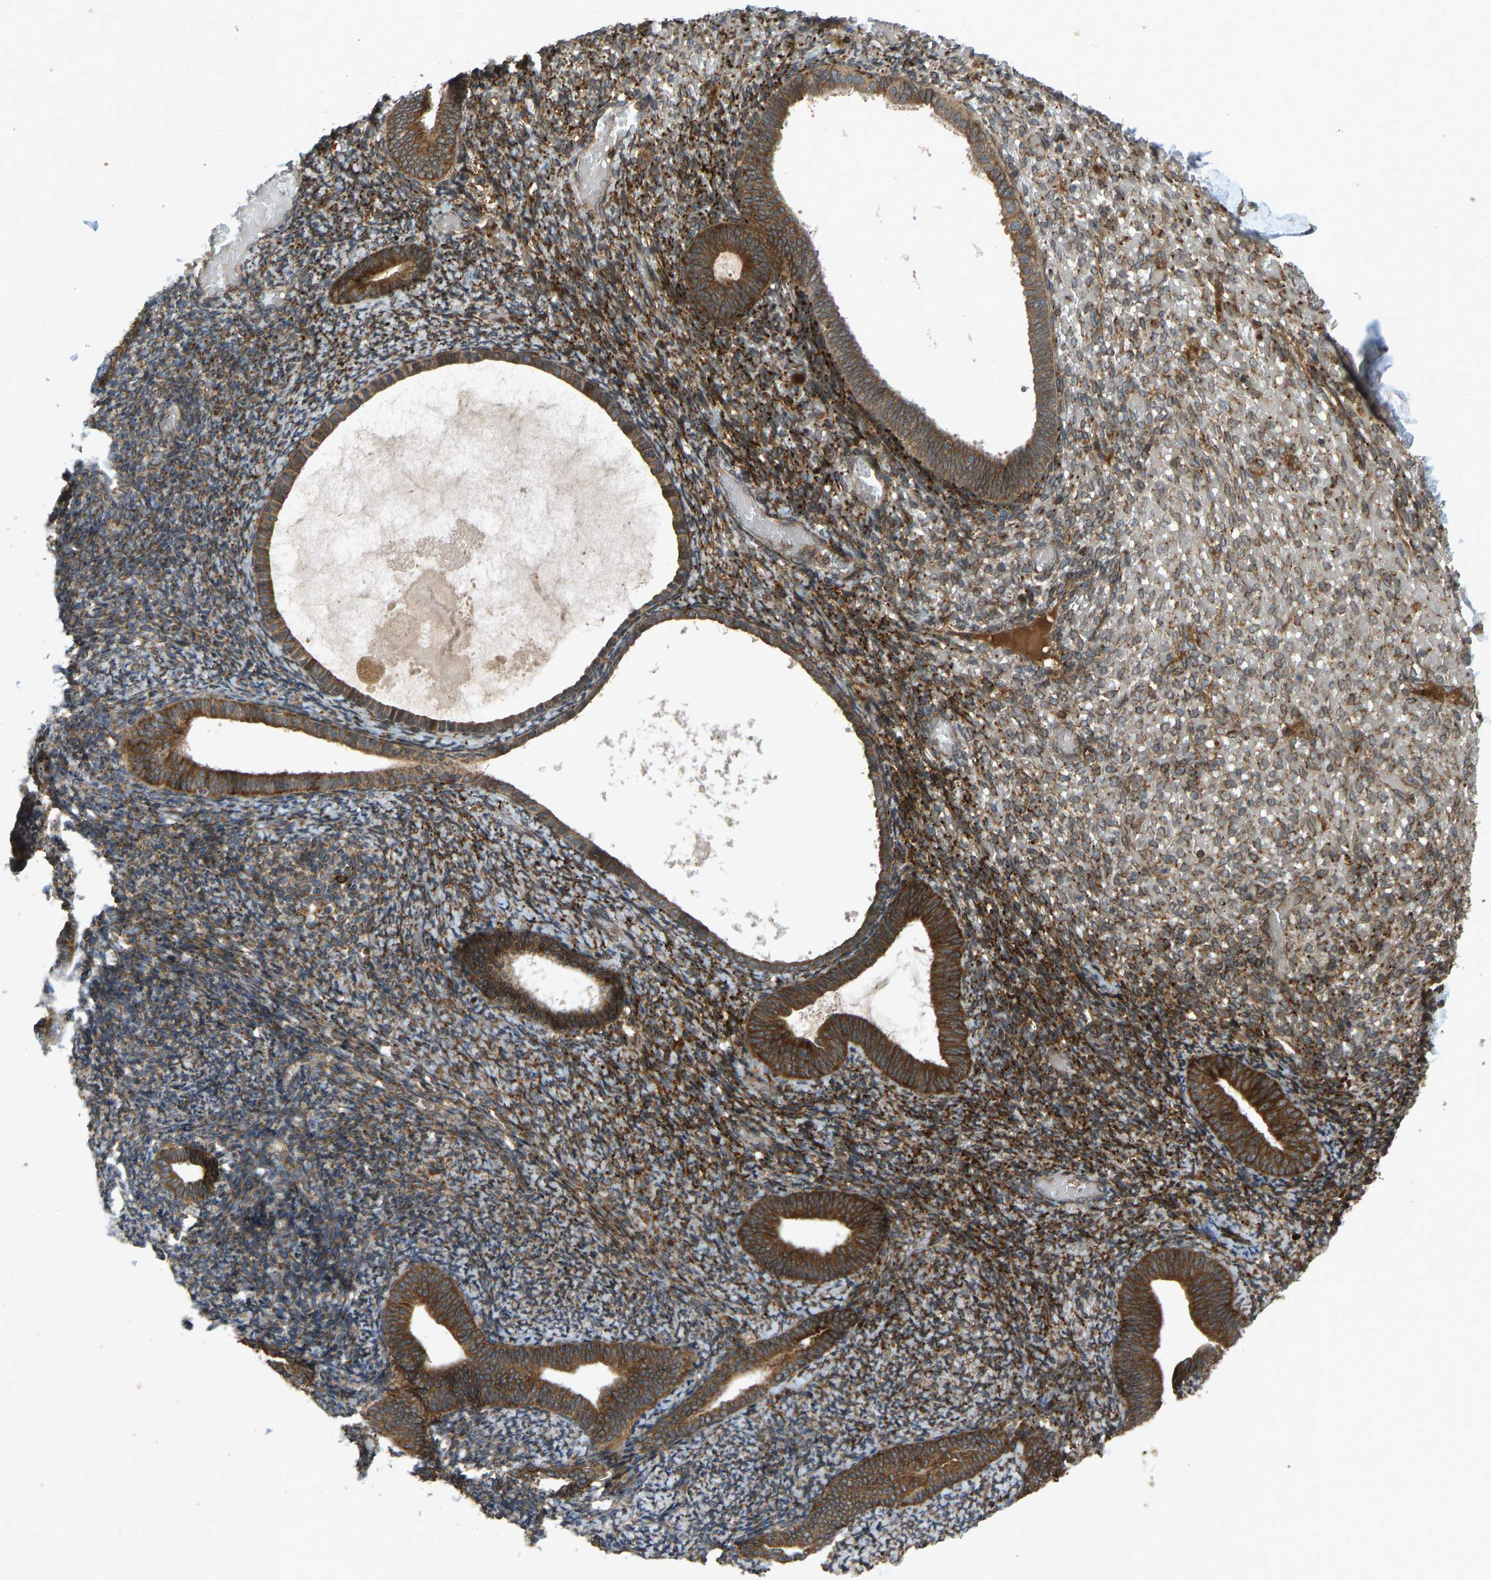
{"staining": {"intensity": "moderate", "quantity": ">75%", "location": "cytoplasmic/membranous"}, "tissue": "endometrium", "cell_type": "Cells in endometrial stroma", "image_type": "normal", "snomed": [{"axis": "morphology", "description": "Normal tissue, NOS"}, {"axis": "topography", "description": "Endometrium"}], "caption": "Immunohistochemistry (DAB (3,3'-diaminobenzidine)) staining of normal endometrium shows moderate cytoplasmic/membranous protein positivity in approximately >75% of cells in endometrial stroma.", "gene": "RPN2", "patient": {"sex": "female", "age": 66}}